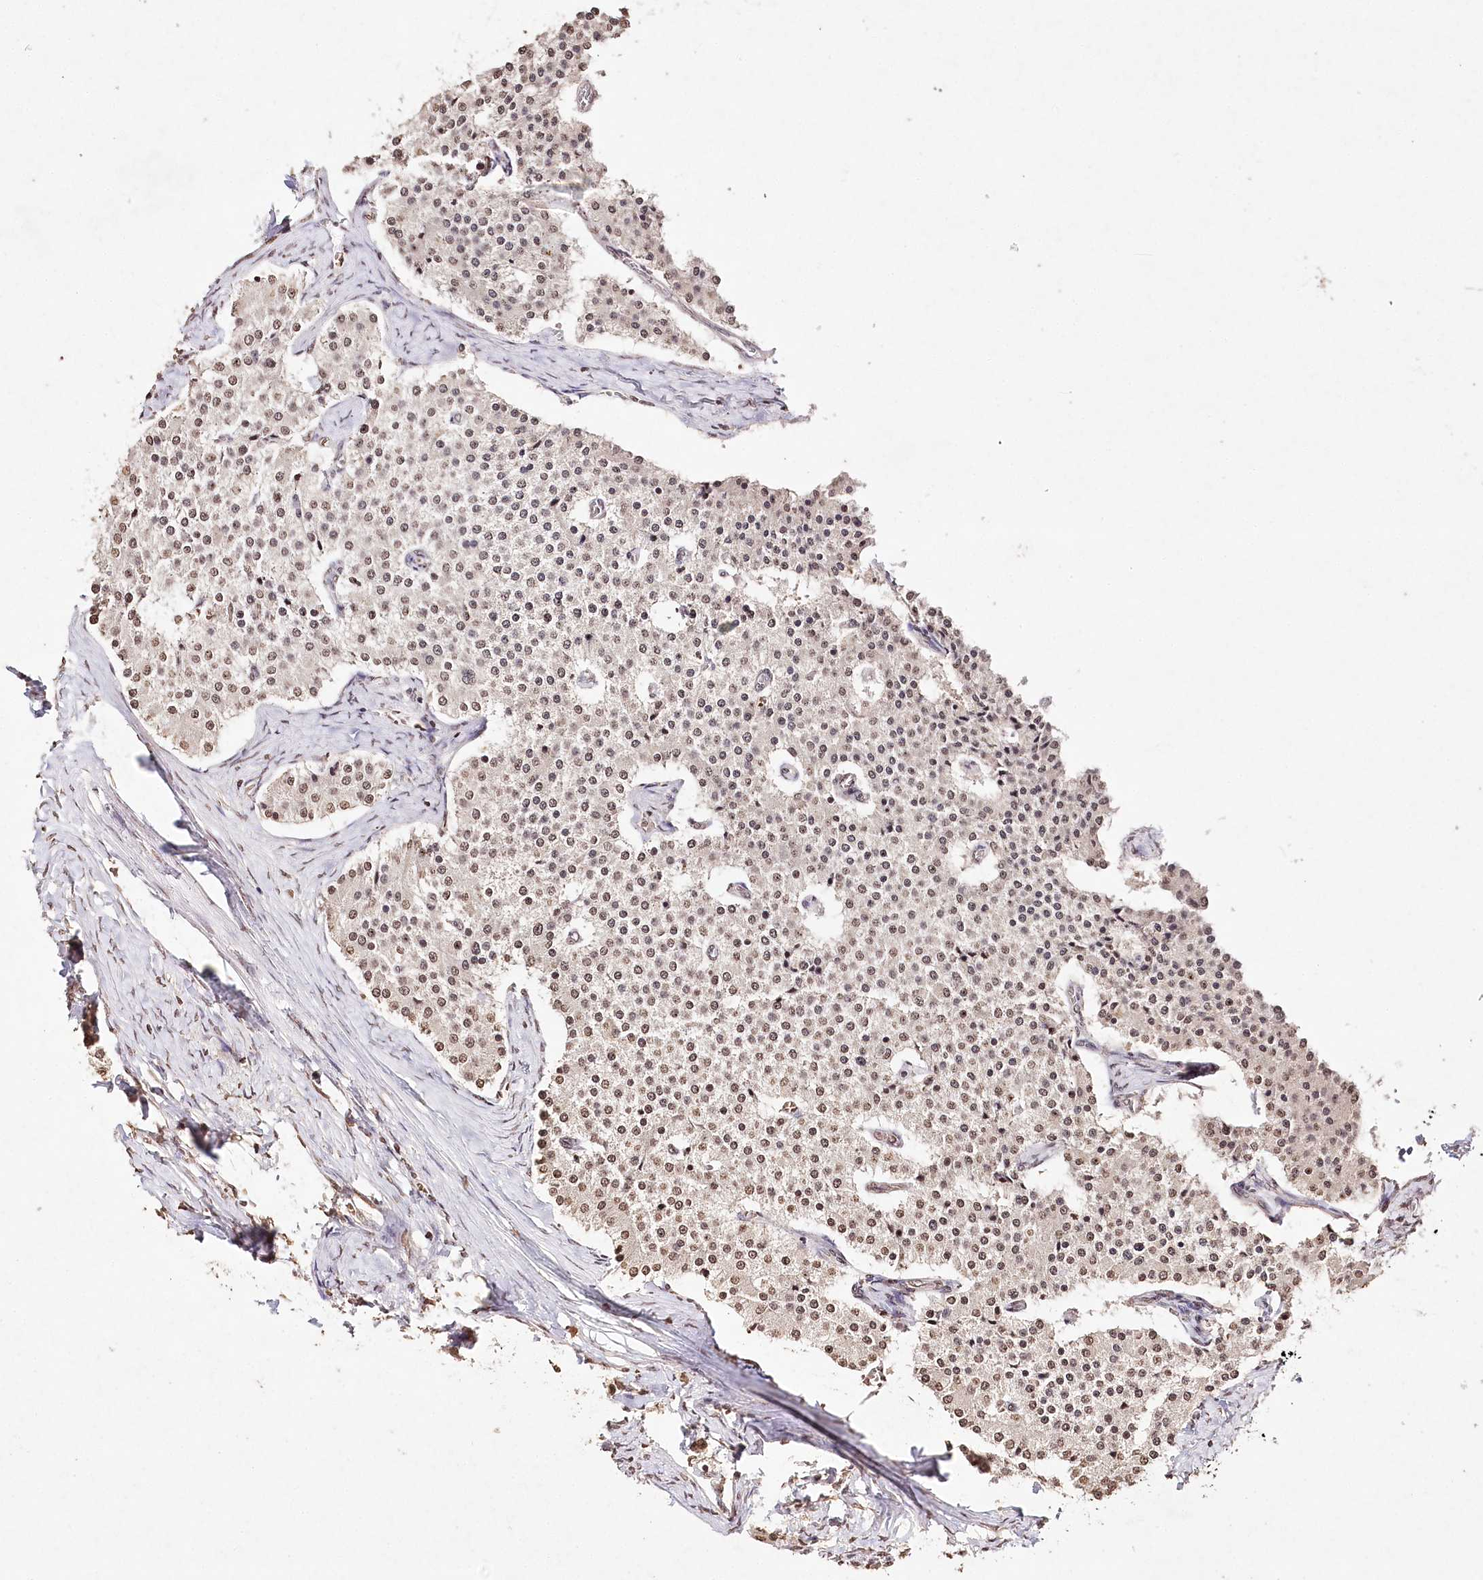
{"staining": {"intensity": "moderate", "quantity": ">75%", "location": "nuclear"}, "tissue": "carcinoid", "cell_type": "Tumor cells", "image_type": "cancer", "snomed": [{"axis": "morphology", "description": "Carcinoid, malignant, NOS"}, {"axis": "topography", "description": "Colon"}], "caption": "Immunohistochemistry image of carcinoid (malignant) stained for a protein (brown), which reveals medium levels of moderate nuclear staining in approximately >75% of tumor cells.", "gene": "DMXL1", "patient": {"sex": "female", "age": 52}}